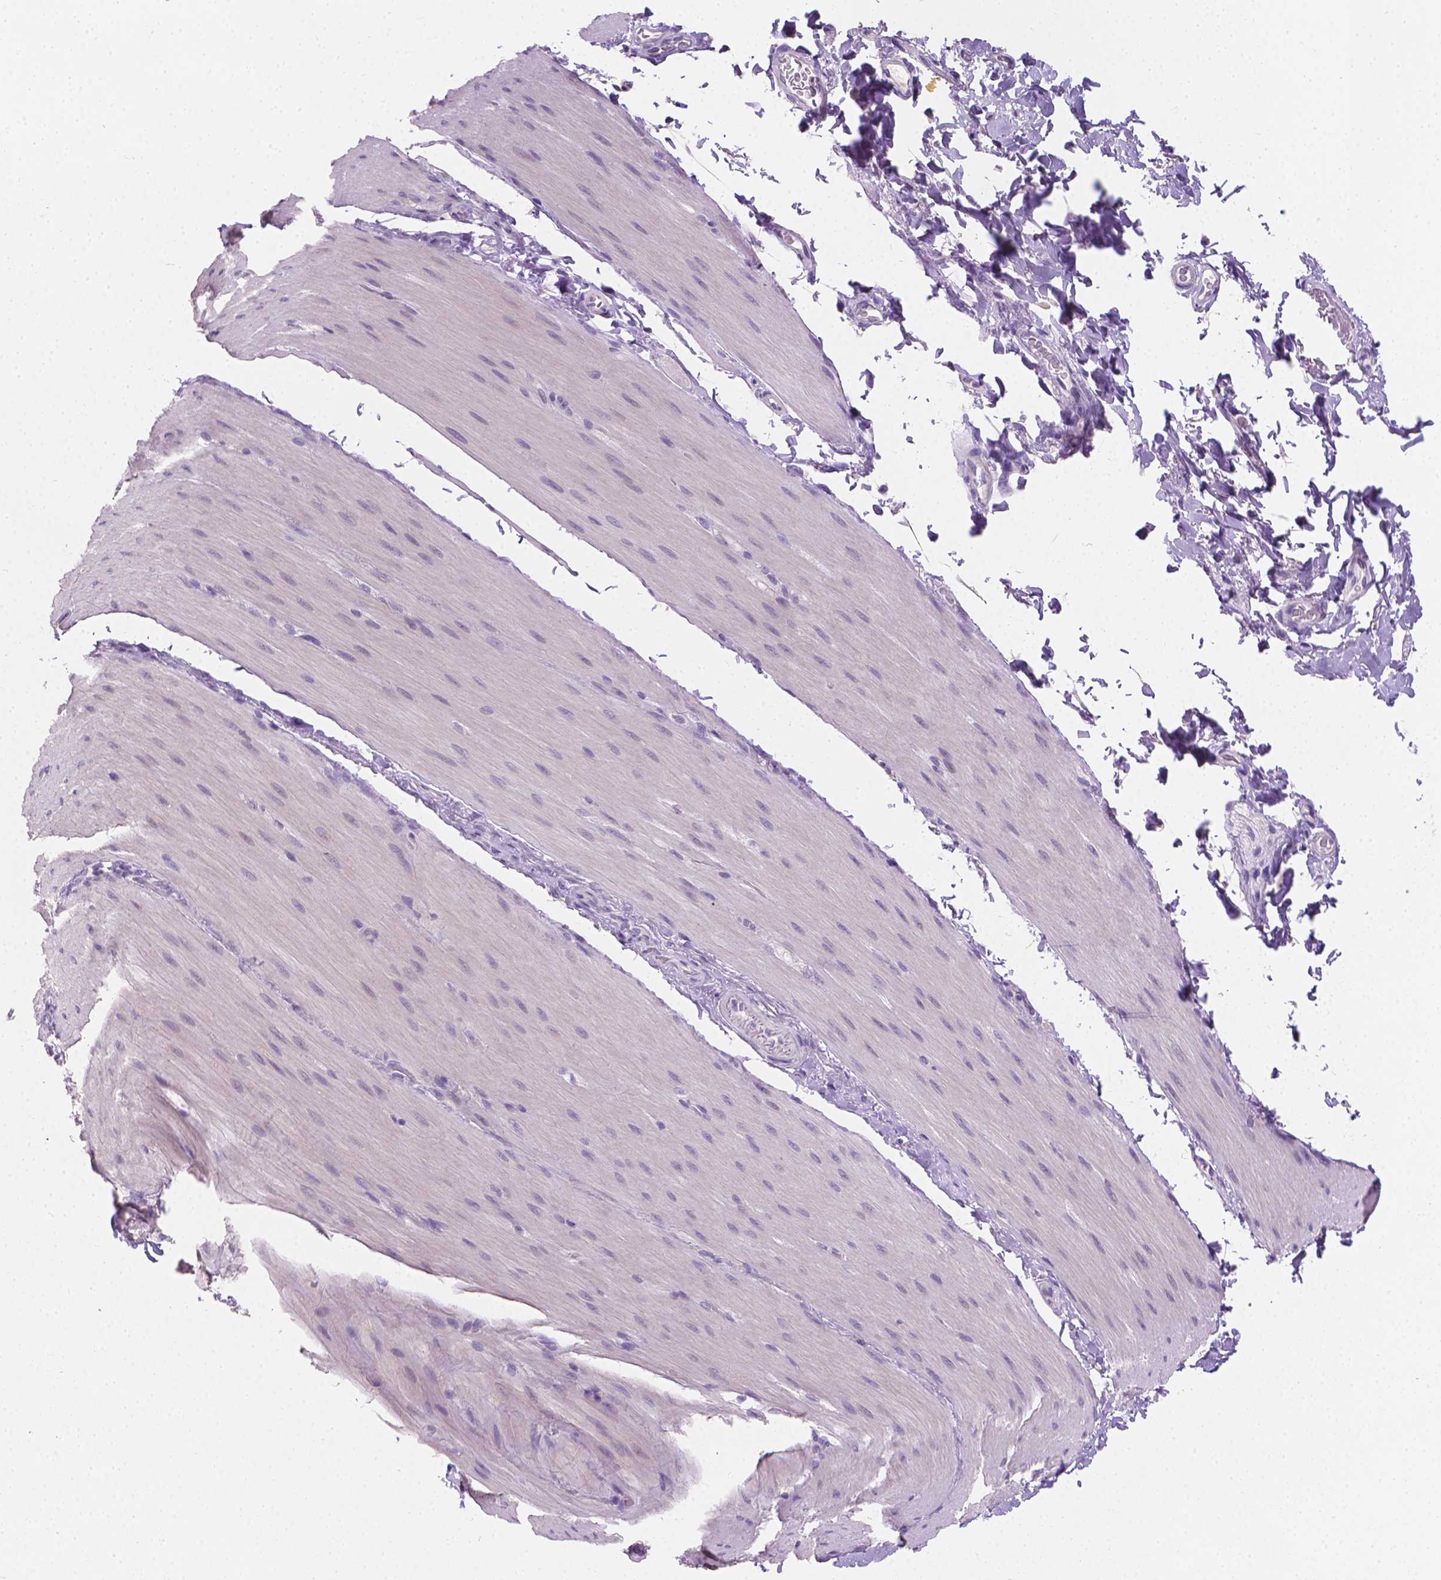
{"staining": {"intensity": "negative", "quantity": "none", "location": "none"}, "tissue": "smooth muscle", "cell_type": "Smooth muscle cells", "image_type": "normal", "snomed": [{"axis": "morphology", "description": "Normal tissue, NOS"}, {"axis": "topography", "description": "Smooth muscle"}, {"axis": "topography", "description": "Colon"}], "caption": "IHC of normal human smooth muscle demonstrates no expression in smooth muscle cells.", "gene": "TNNI2", "patient": {"sex": "male", "age": 73}}